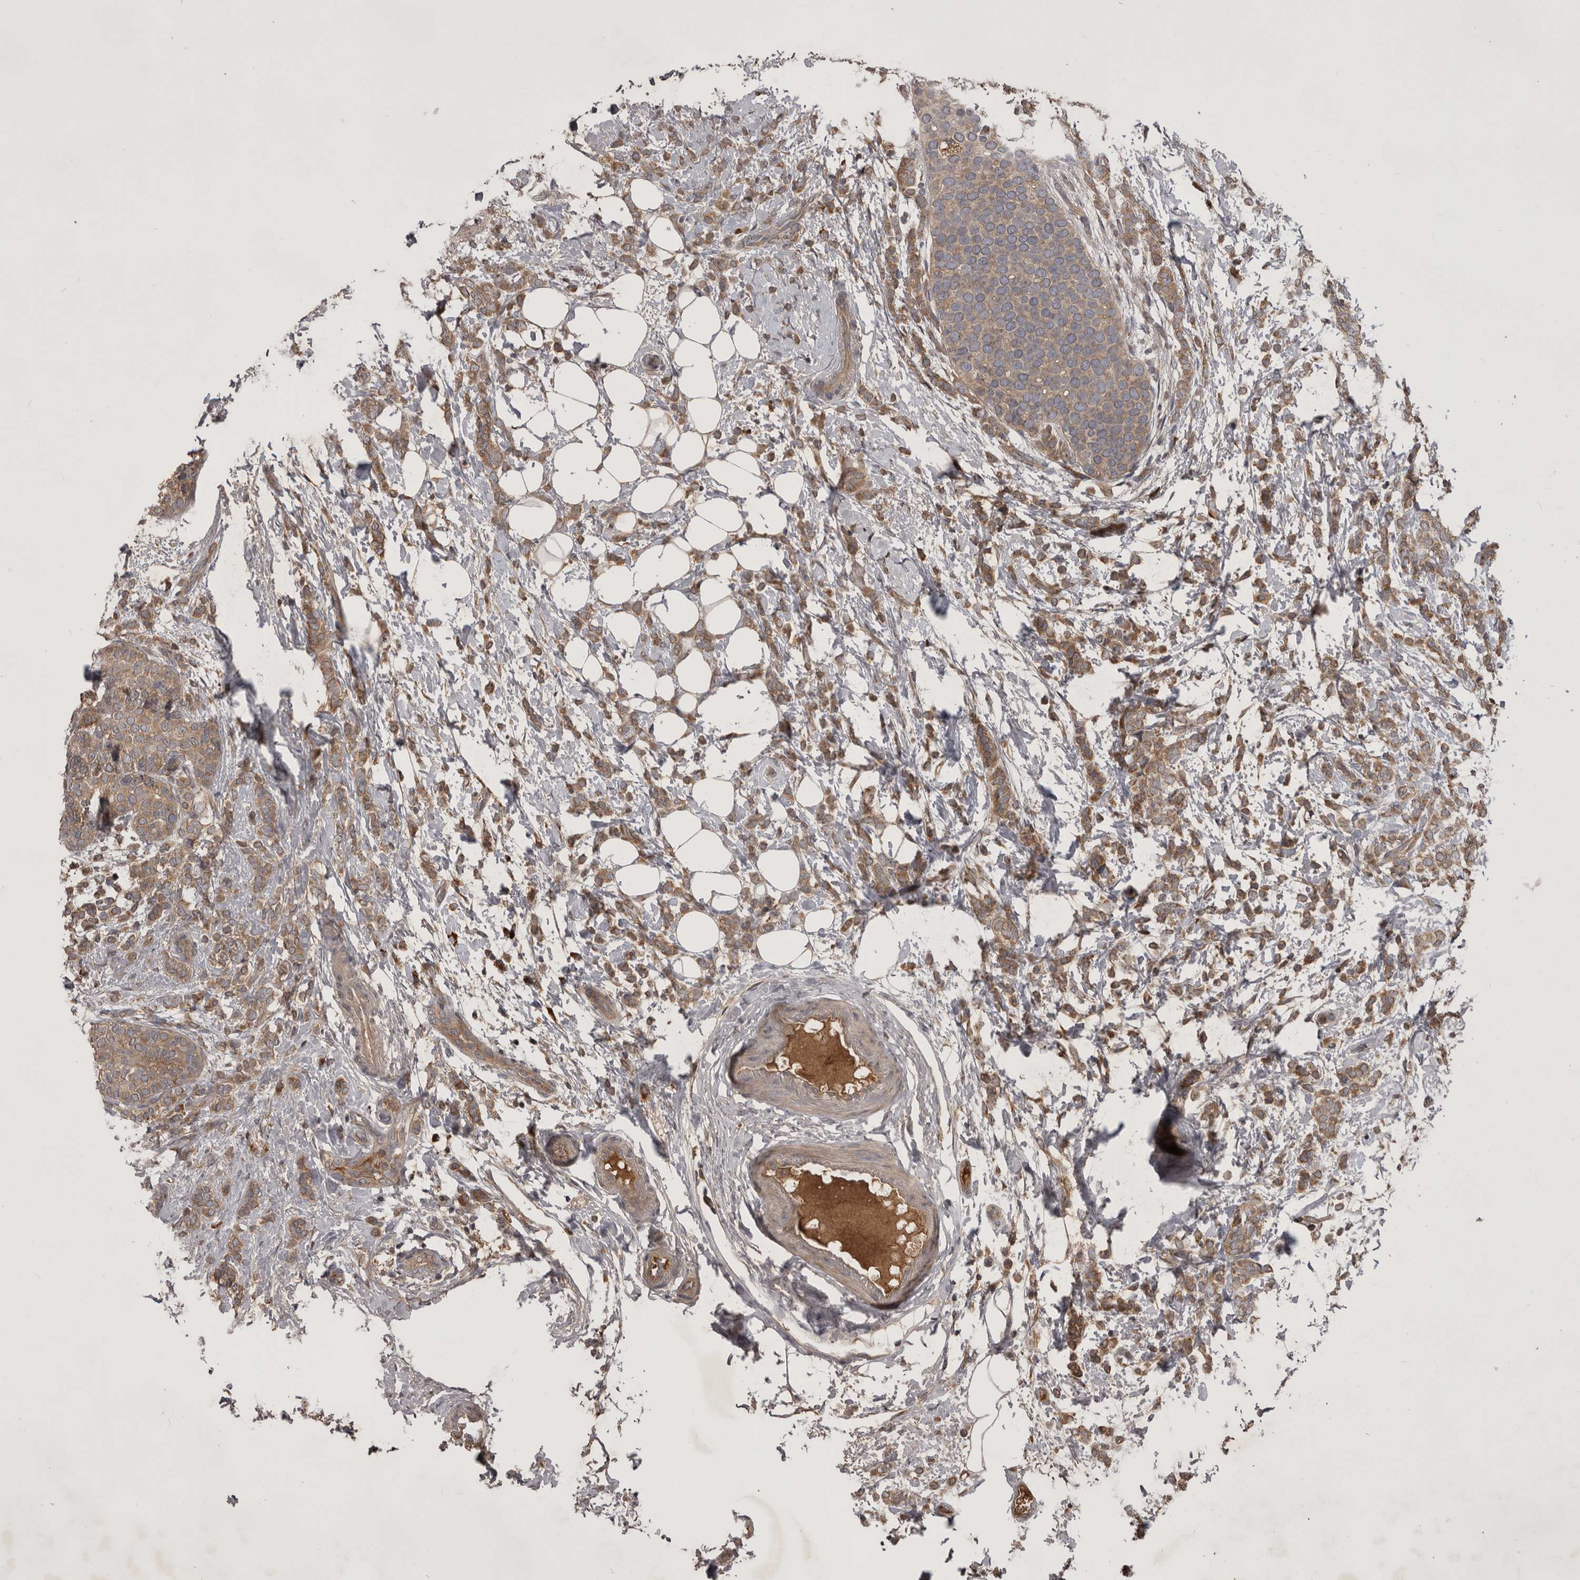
{"staining": {"intensity": "moderate", "quantity": ">75%", "location": "cytoplasmic/membranous"}, "tissue": "breast cancer", "cell_type": "Tumor cells", "image_type": "cancer", "snomed": [{"axis": "morphology", "description": "Lobular carcinoma"}, {"axis": "topography", "description": "Breast"}], "caption": "This micrograph shows breast cancer (lobular carcinoma) stained with immunohistochemistry (IHC) to label a protein in brown. The cytoplasmic/membranous of tumor cells show moderate positivity for the protein. Nuclei are counter-stained blue.", "gene": "RAB3GAP2", "patient": {"sex": "female", "age": 50}}